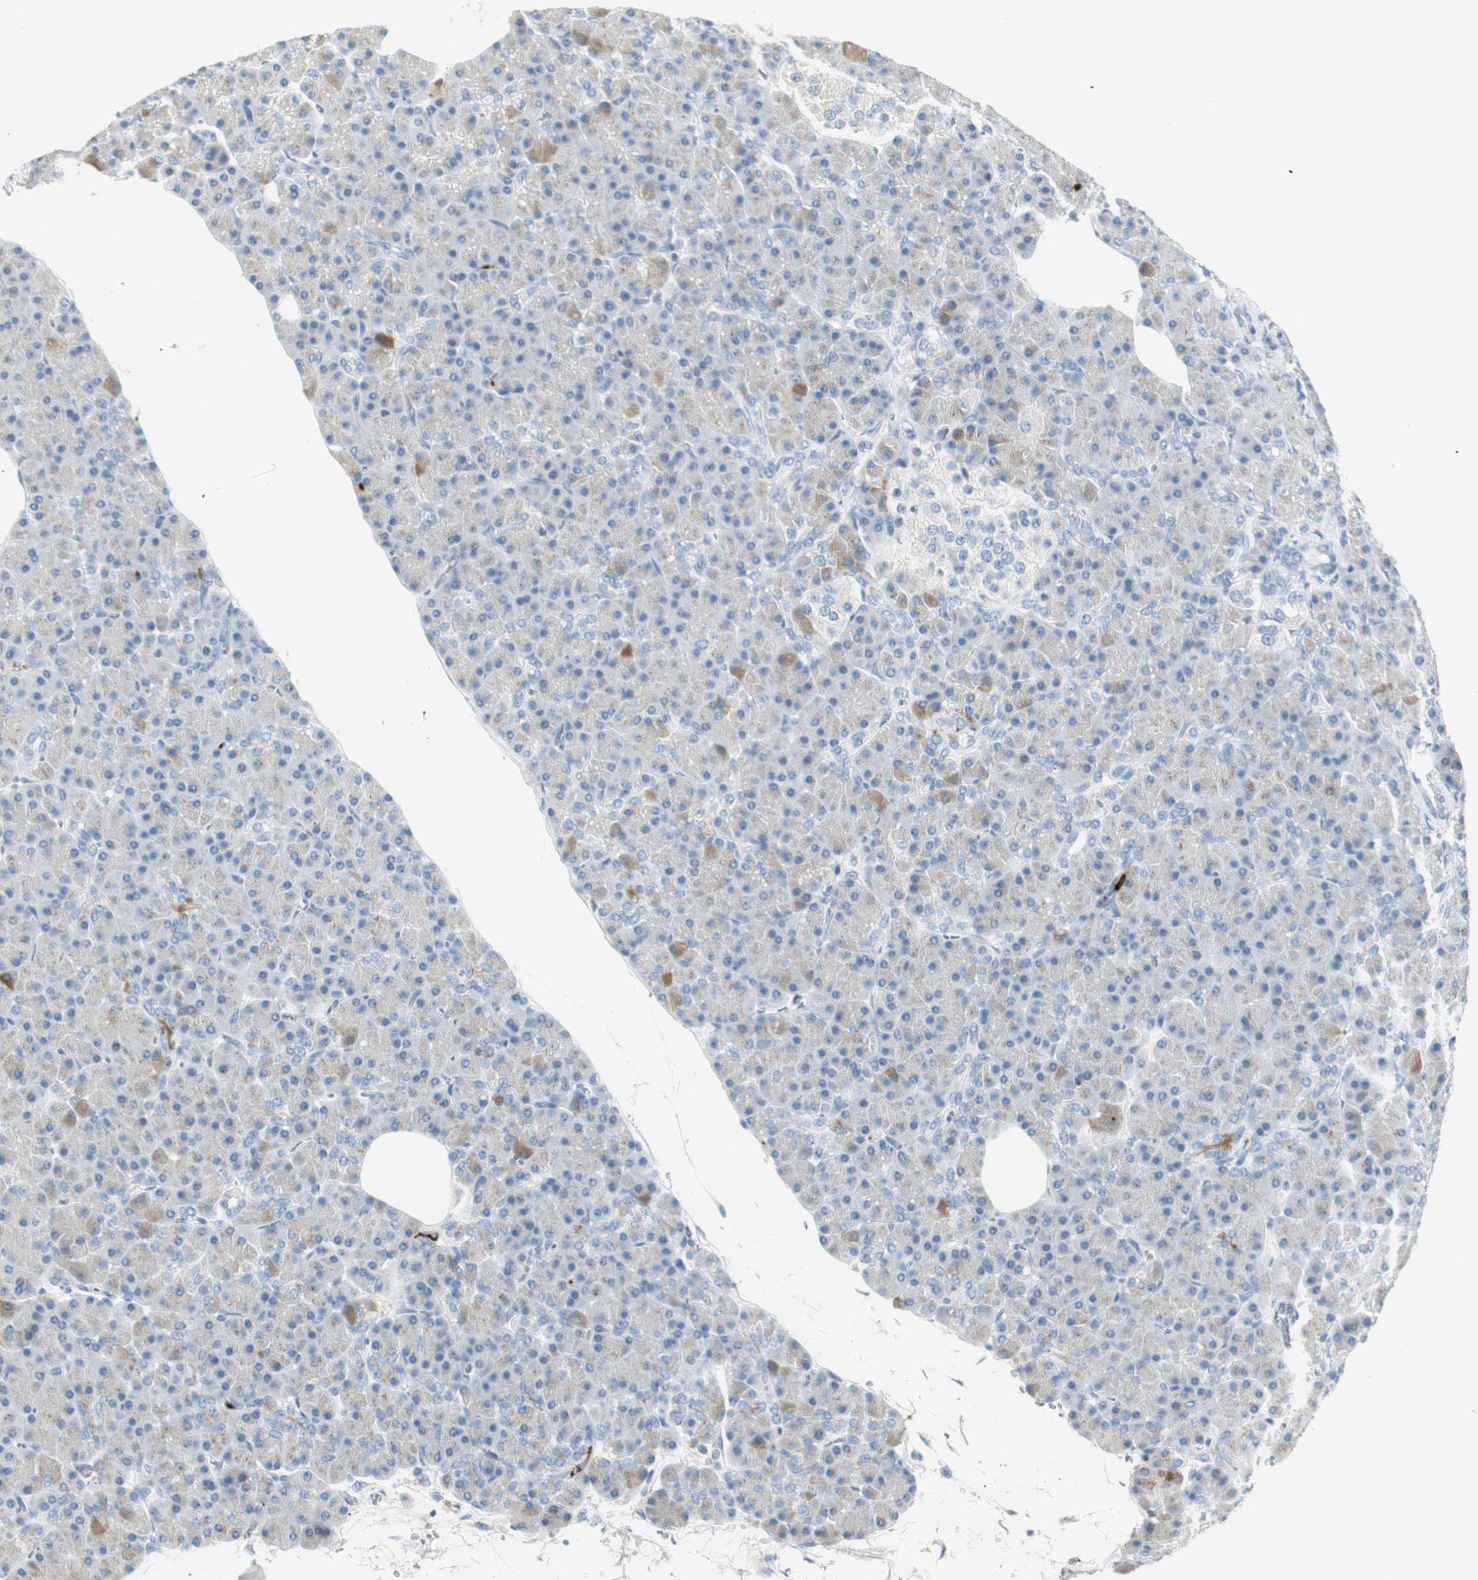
{"staining": {"intensity": "weak", "quantity": ">75%", "location": "cytoplasmic/membranous"}, "tissue": "pancreas", "cell_type": "Exocrine glandular cells", "image_type": "normal", "snomed": [{"axis": "morphology", "description": "Normal tissue, NOS"}, {"axis": "topography", "description": "Pancreas"}], "caption": "Immunohistochemistry (IHC) staining of unremarkable pancreas, which exhibits low levels of weak cytoplasmic/membranous positivity in approximately >75% of exocrine glandular cells indicating weak cytoplasmic/membranous protein positivity. The staining was performed using DAB (brown) for protein detection and nuclei were counterstained in hematoxylin (blue).", "gene": "PRTN3", "patient": {"sex": "female", "age": 43}}